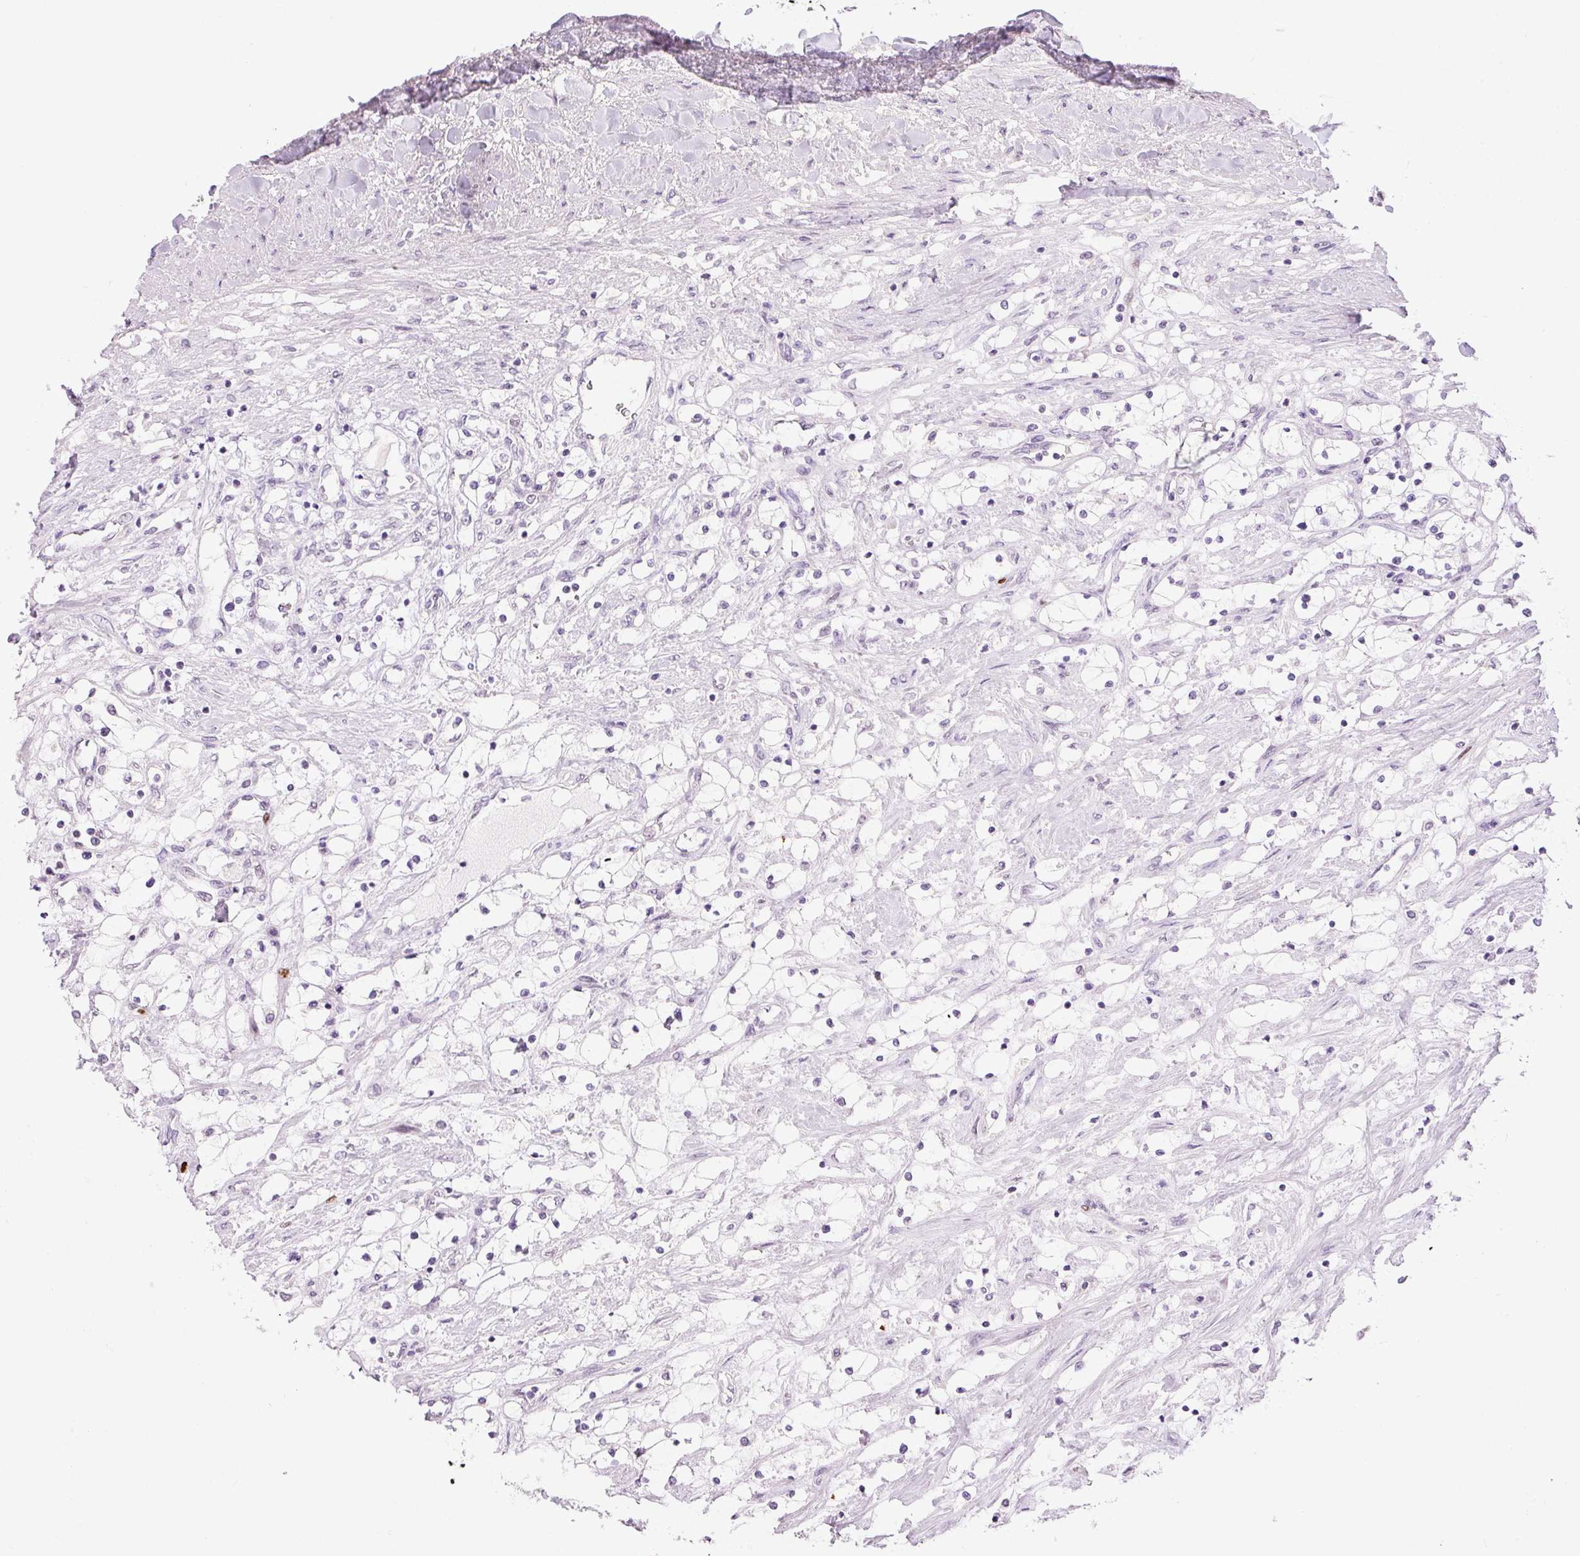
{"staining": {"intensity": "negative", "quantity": "none", "location": "none"}, "tissue": "renal cancer", "cell_type": "Tumor cells", "image_type": "cancer", "snomed": [{"axis": "morphology", "description": "Adenocarcinoma, NOS"}, {"axis": "topography", "description": "Kidney"}], "caption": "This is an immunohistochemistry image of human renal adenocarcinoma. There is no expression in tumor cells.", "gene": "KPNA2", "patient": {"sex": "male", "age": 68}}